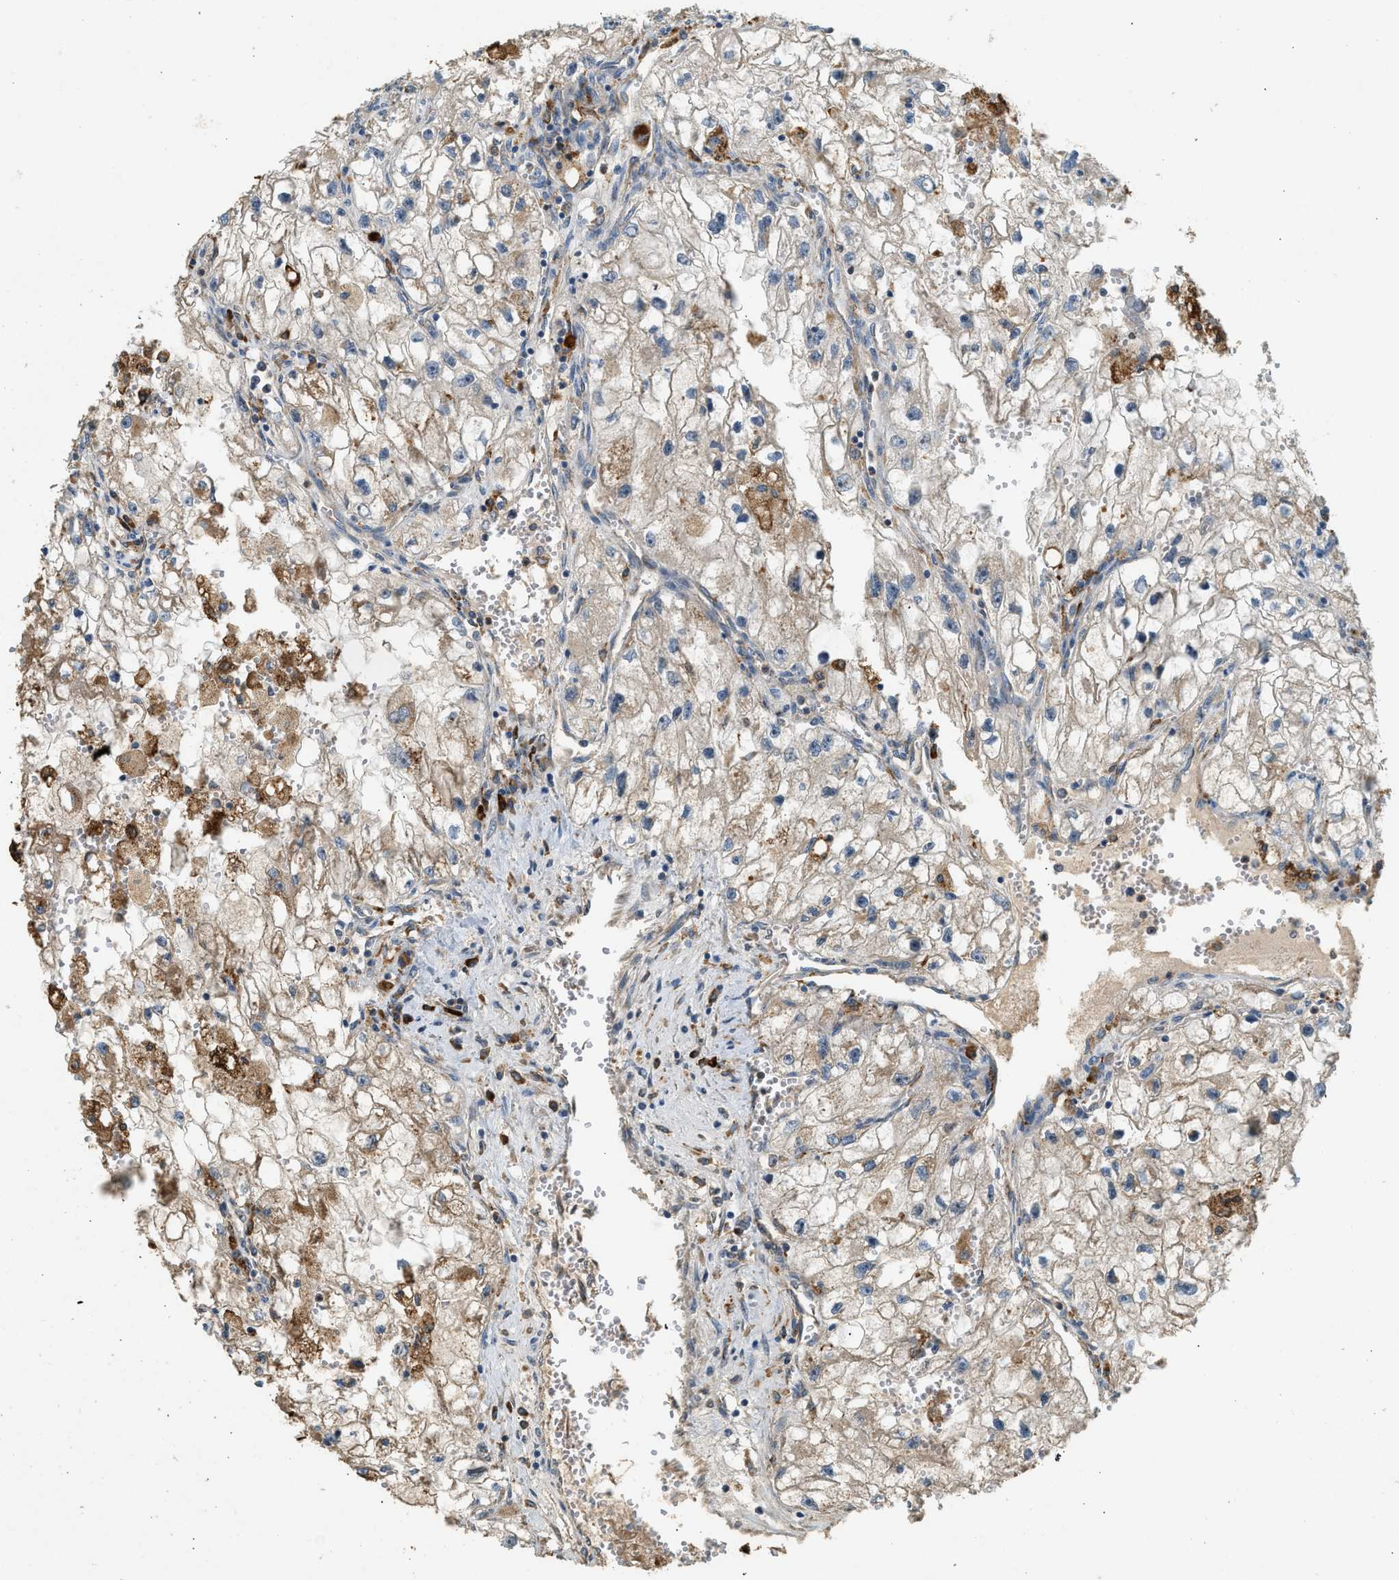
{"staining": {"intensity": "weak", "quantity": ">75%", "location": "cytoplasmic/membranous"}, "tissue": "renal cancer", "cell_type": "Tumor cells", "image_type": "cancer", "snomed": [{"axis": "morphology", "description": "Adenocarcinoma, NOS"}, {"axis": "topography", "description": "Kidney"}], "caption": "Immunohistochemical staining of renal adenocarcinoma exhibits low levels of weak cytoplasmic/membranous staining in approximately >75% of tumor cells.", "gene": "CTSB", "patient": {"sex": "female", "age": 70}}